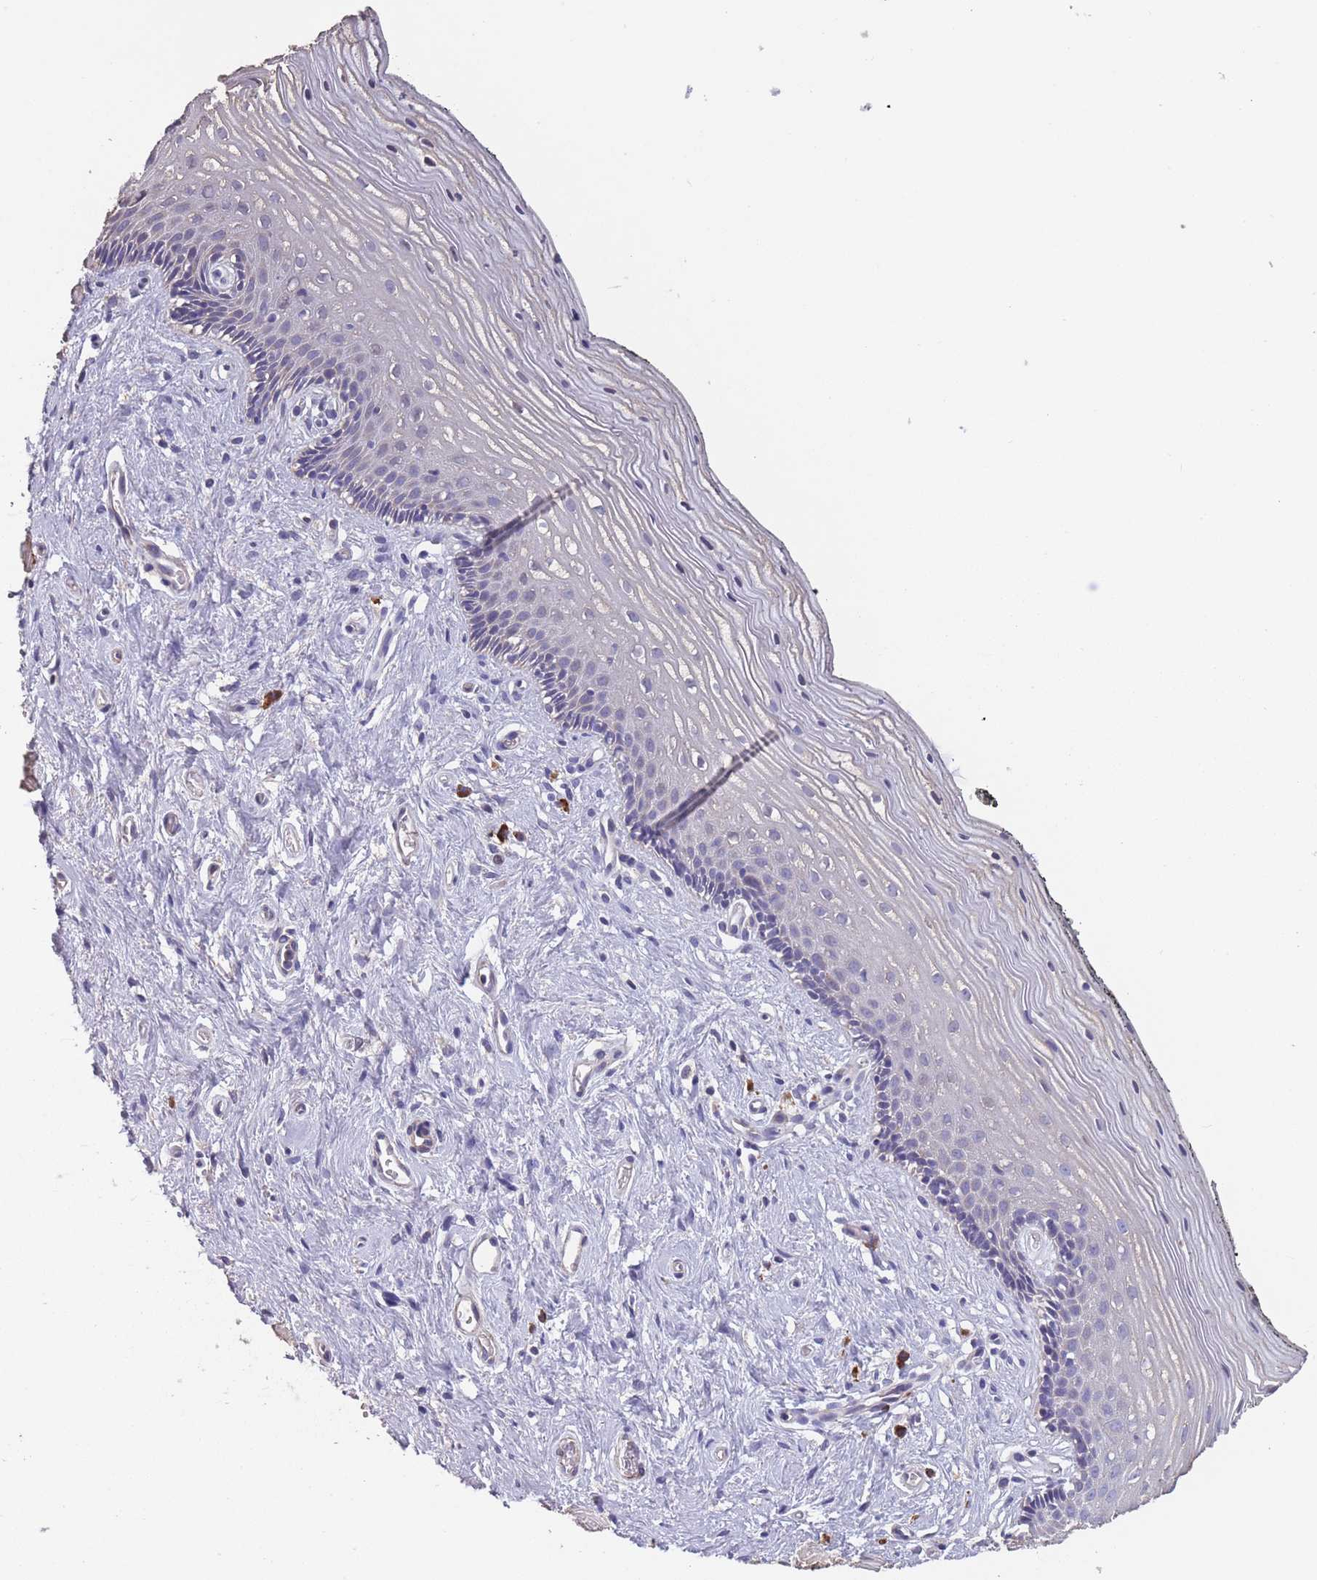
{"staining": {"intensity": "negative", "quantity": "none", "location": "none"}, "tissue": "vagina", "cell_type": "Squamous epithelial cells", "image_type": "normal", "snomed": [{"axis": "morphology", "description": "Normal tissue, NOS"}, {"axis": "topography", "description": "Vagina"}], "caption": "Photomicrograph shows no protein staining in squamous epithelial cells of normal vagina. (Stains: DAB (3,3'-diaminobenzidine) immunohistochemistry with hematoxylin counter stain, Microscopy: brightfield microscopy at high magnification).", "gene": "TOMM40L", "patient": {"sex": "female", "age": 47}}